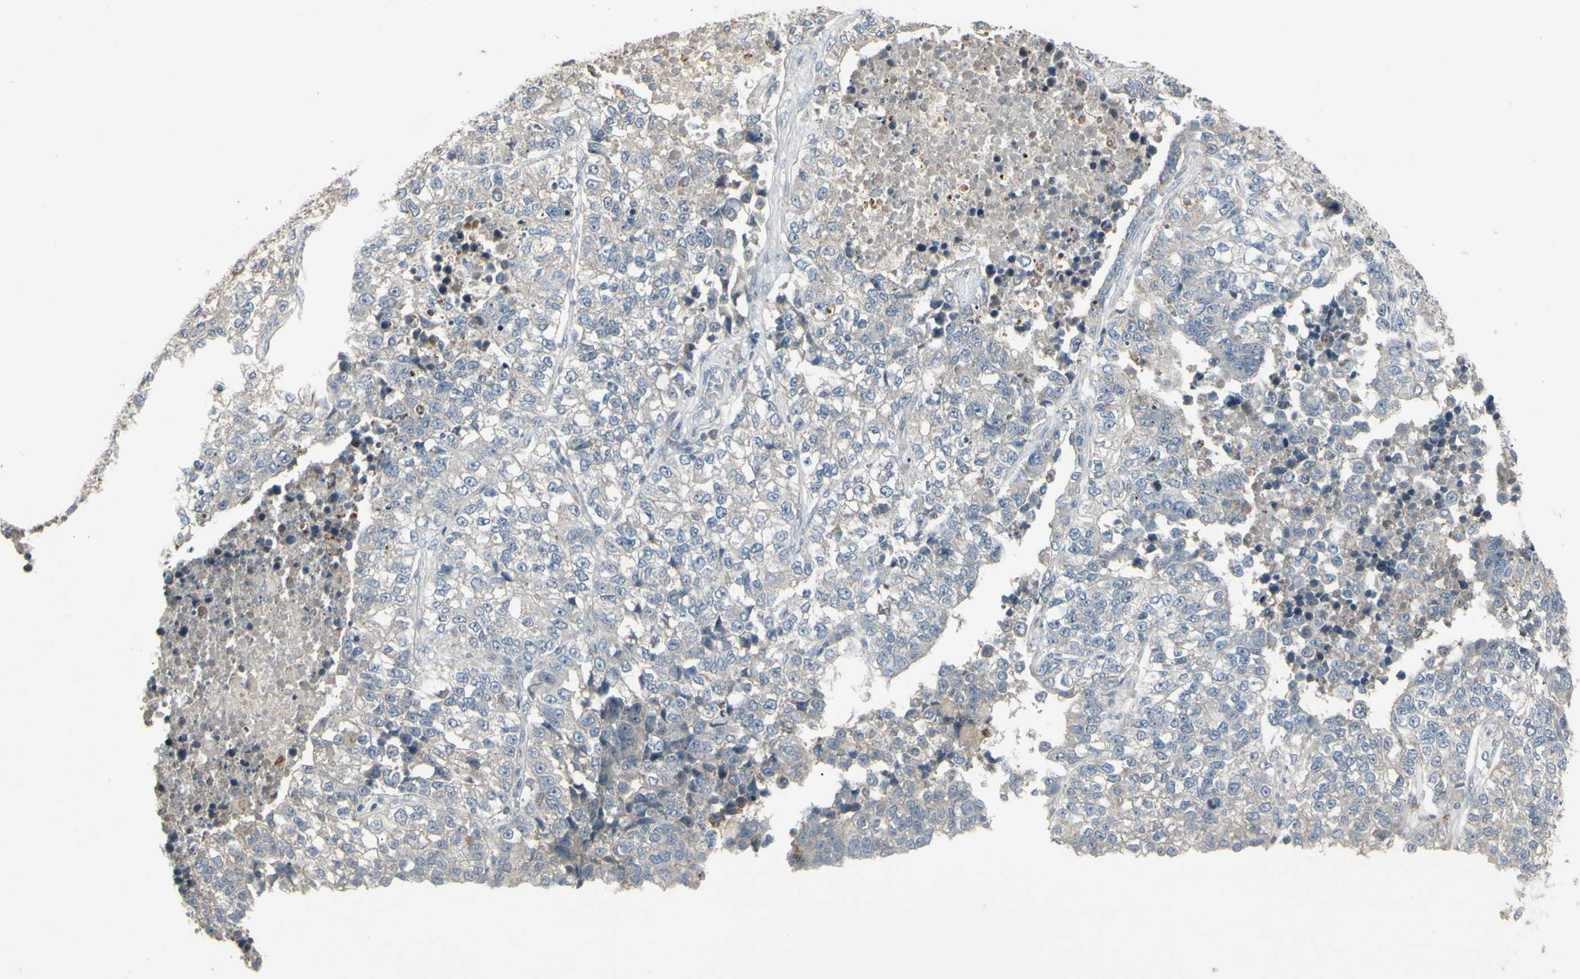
{"staining": {"intensity": "negative", "quantity": "none", "location": "none"}, "tissue": "lung cancer", "cell_type": "Tumor cells", "image_type": "cancer", "snomed": [{"axis": "morphology", "description": "Adenocarcinoma, NOS"}, {"axis": "topography", "description": "Lung"}], "caption": "Immunohistochemistry histopathology image of human lung adenocarcinoma stained for a protein (brown), which displays no expression in tumor cells.", "gene": "PIAS4", "patient": {"sex": "male", "age": 49}}